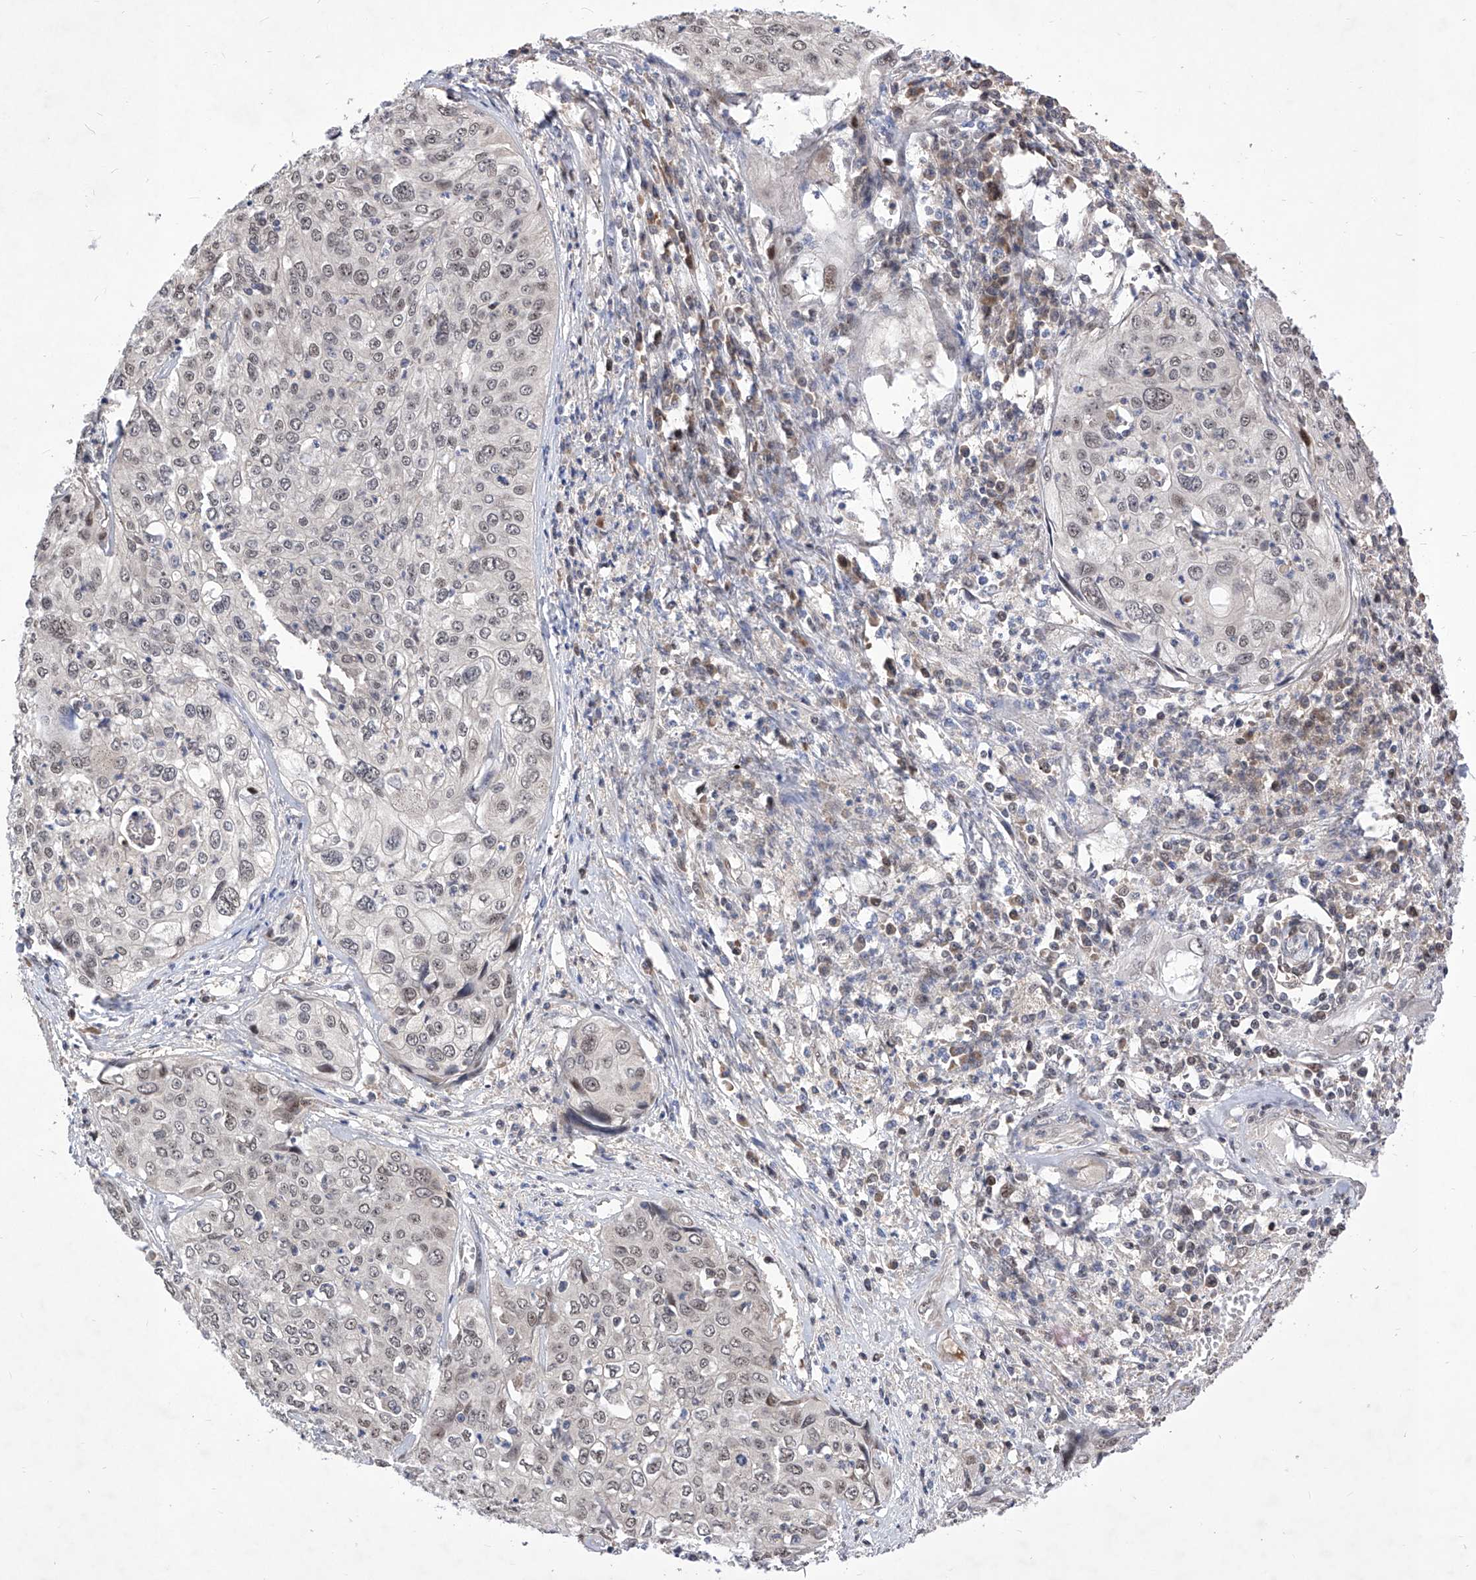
{"staining": {"intensity": "weak", "quantity": ">75%", "location": "nuclear"}, "tissue": "cervical cancer", "cell_type": "Tumor cells", "image_type": "cancer", "snomed": [{"axis": "morphology", "description": "Squamous cell carcinoma, NOS"}, {"axis": "topography", "description": "Cervix"}], "caption": "DAB immunohistochemical staining of cervical squamous cell carcinoma demonstrates weak nuclear protein expression in approximately >75% of tumor cells.", "gene": "LGR4", "patient": {"sex": "female", "age": 31}}